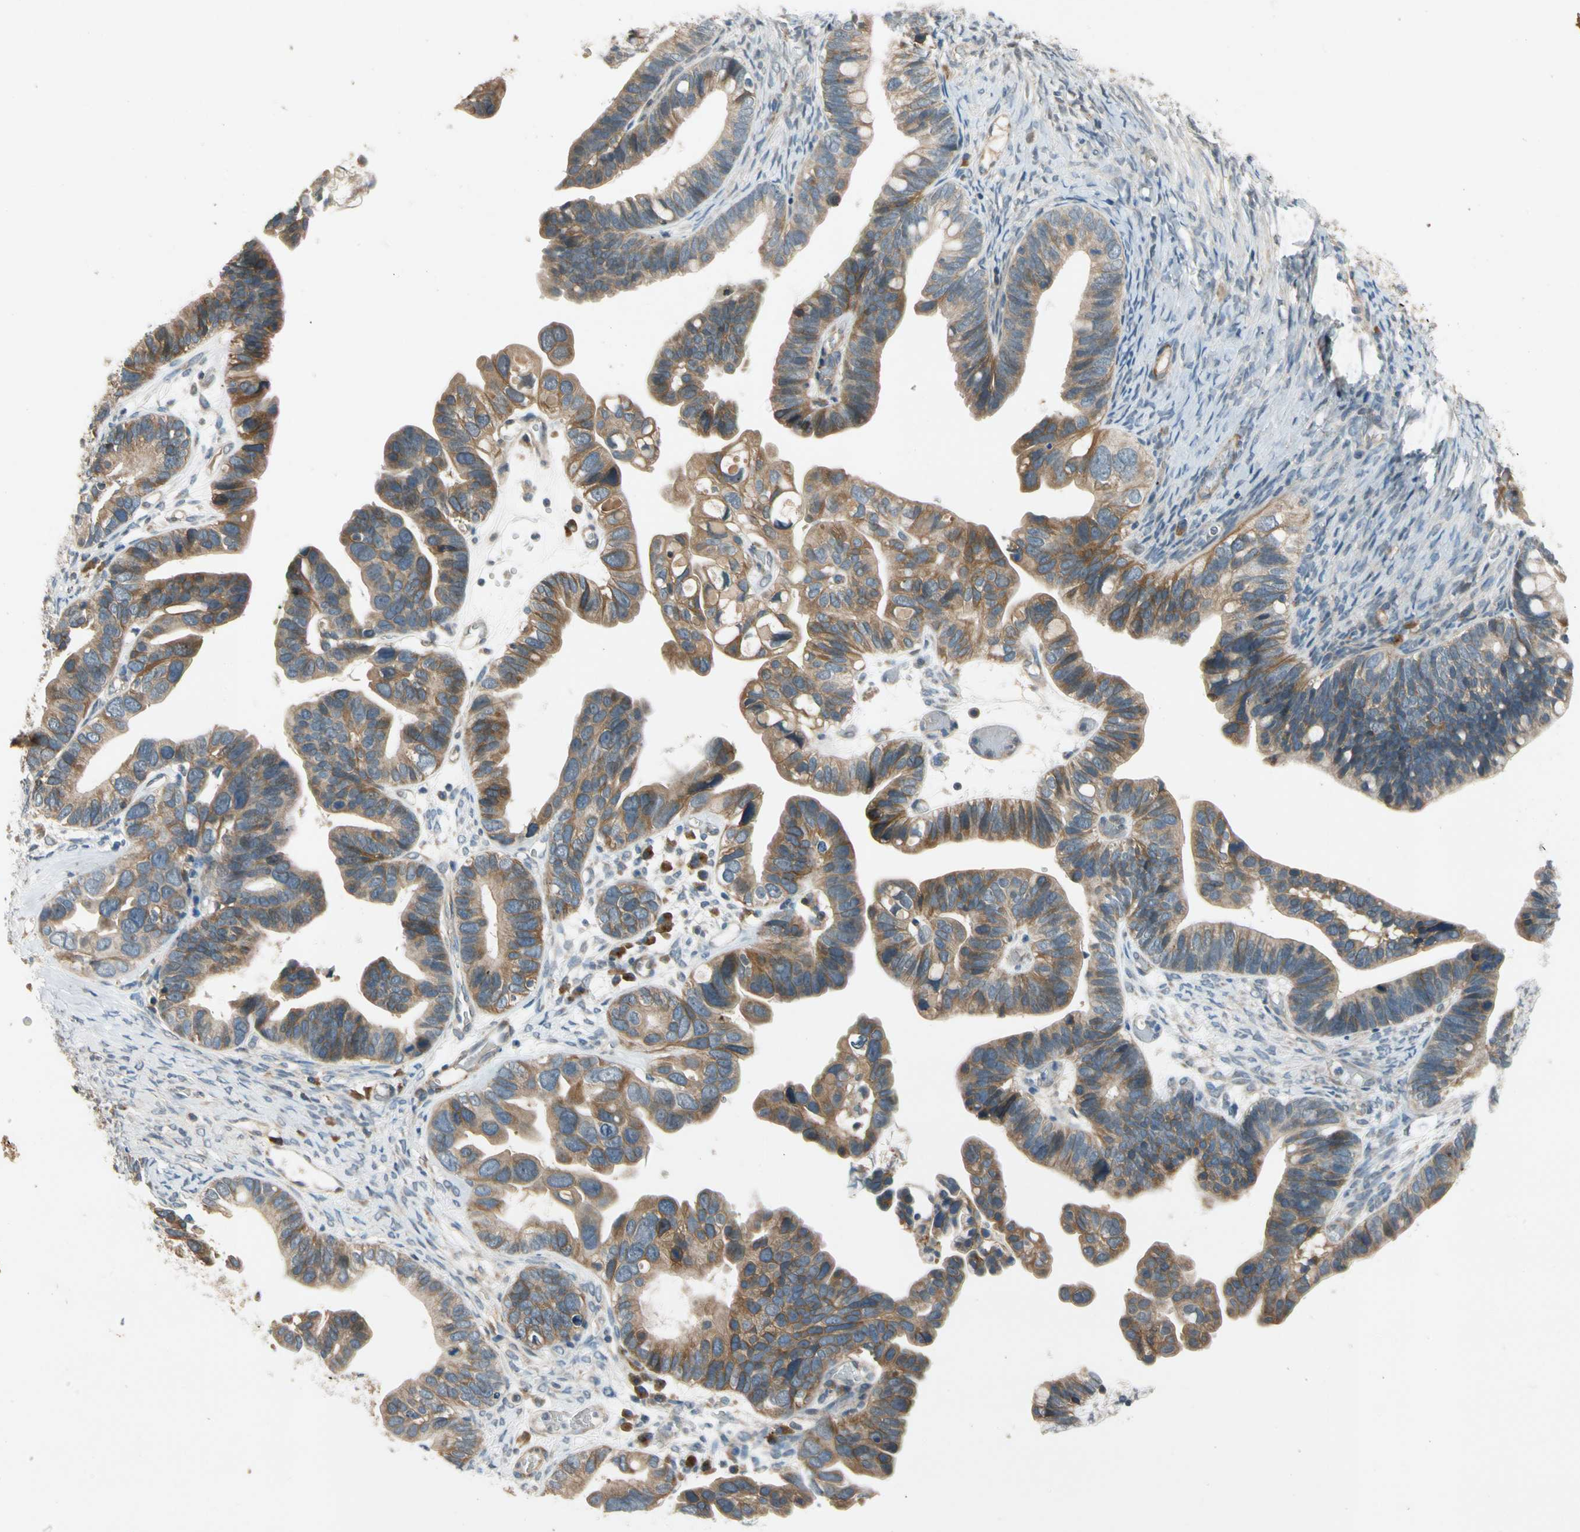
{"staining": {"intensity": "moderate", "quantity": ">75%", "location": "cytoplasmic/membranous"}, "tissue": "ovarian cancer", "cell_type": "Tumor cells", "image_type": "cancer", "snomed": [{"axis": "morphology", "description": "Cystadenocarcinoma, serous, NOS"}, {"axis": "topography", "description": "Ovary"}], "caption": "Serous cystadenocarcinoma (ovarian) stained with DAB (3,3'-diaminobenzidine) IHC shows medium levels of moderate cytoplasmic/membranous staining in about >75% of tumor cells.", "gene": "MST1R", "patient": {"sex": "female", "age": 56}}